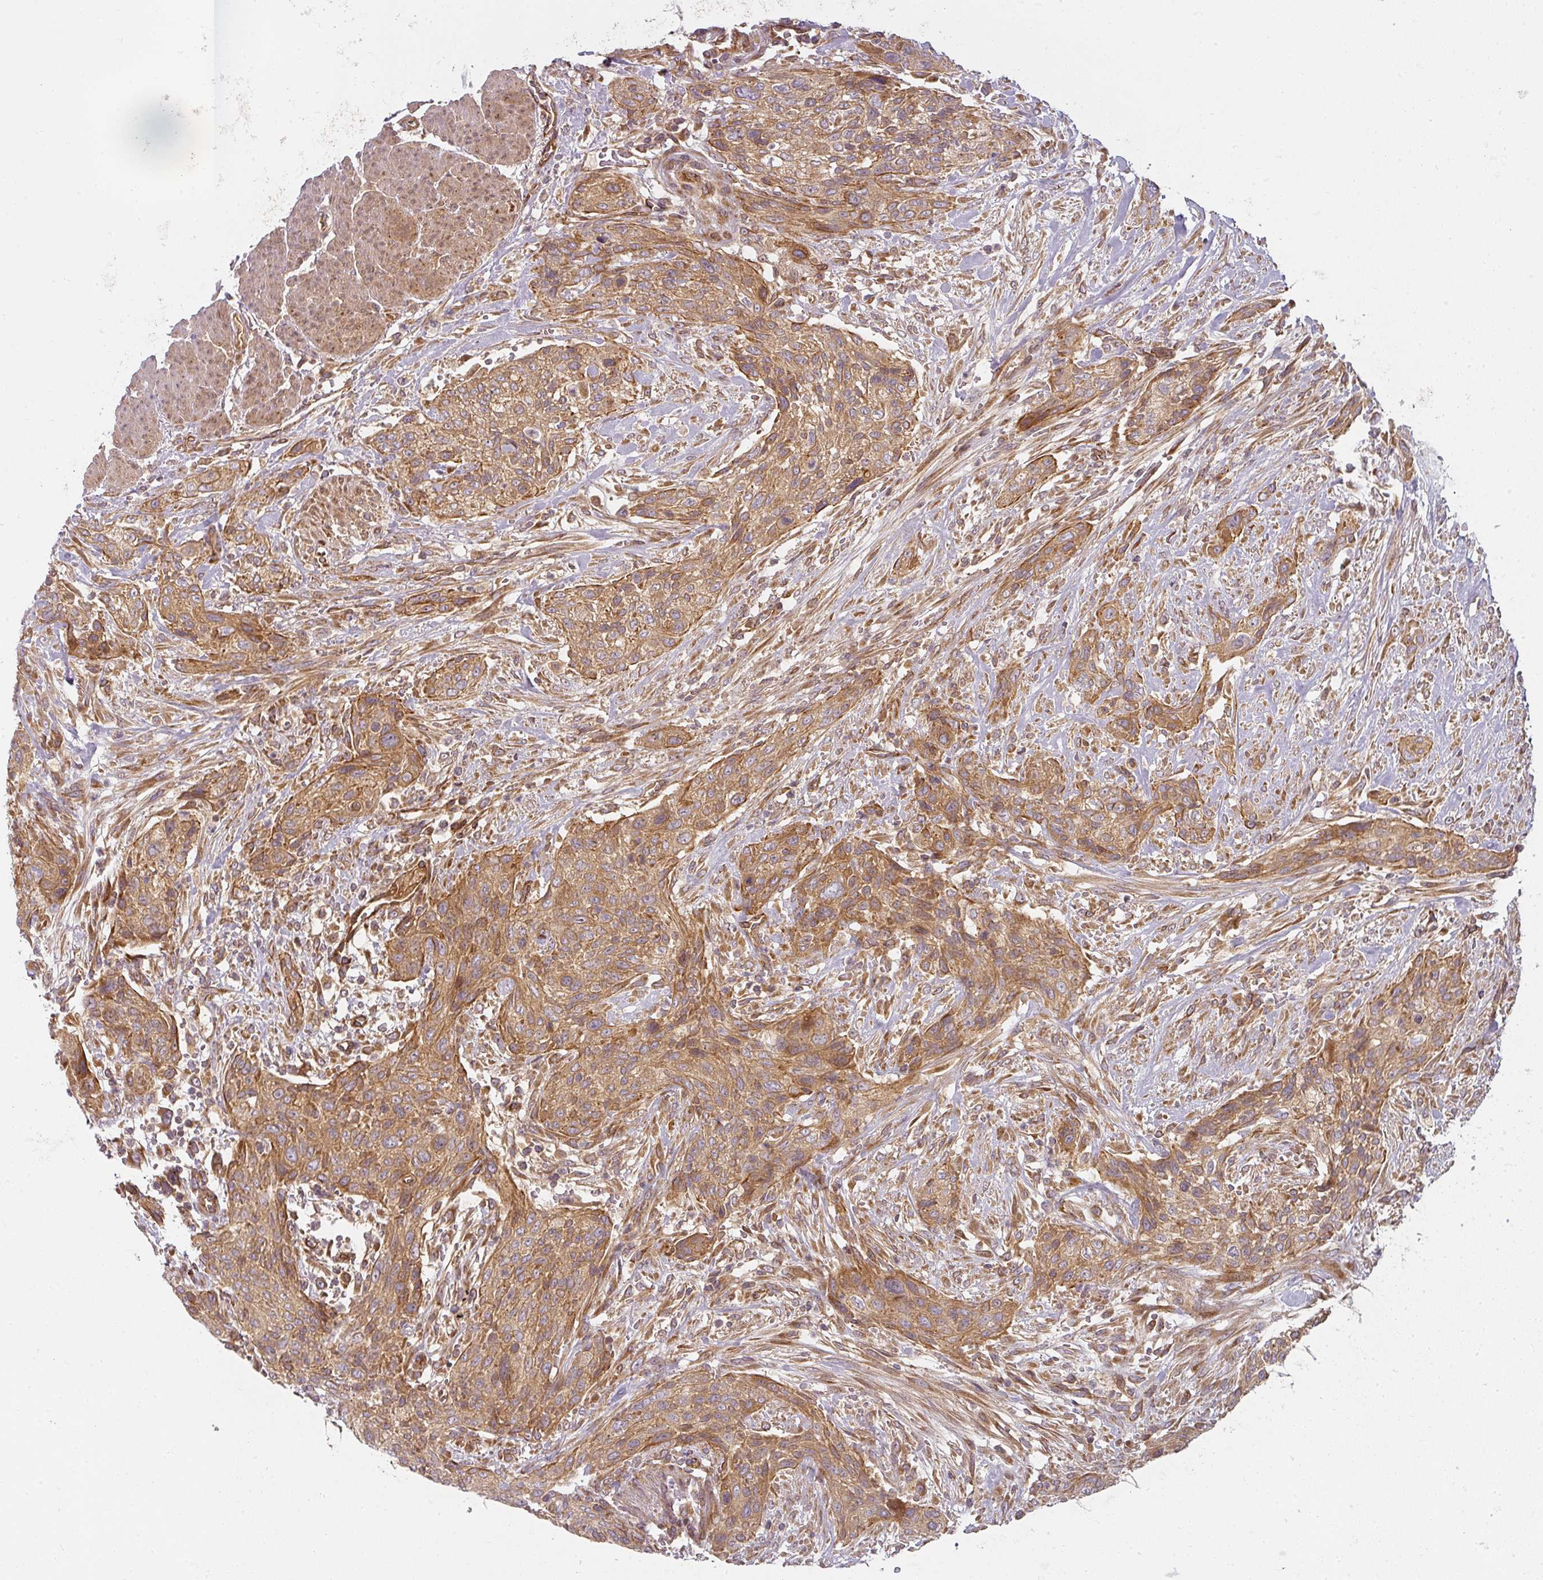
{"staining": {"intensity": "moderate", "quantity": ">75%", "location": "cytoplasmic/membranous"}, "tissue": "urothelial cancer", "cell_type": "Tumor cells", "image_type": "cancer", "snomed": [{"axis": "morphology", "description": "Urothelial carcinoma, High grade"}, {"axis": "topography", "description": "Urinary bladder"}], "caption": "Protein analysis of high-grade urothelial carcinoma tissue shows moderate cytoplasmic/membranous expression in about >75% of tumor cells.", "gene": "CNOT1", "patient": {"sex": "male", "age": 35}}